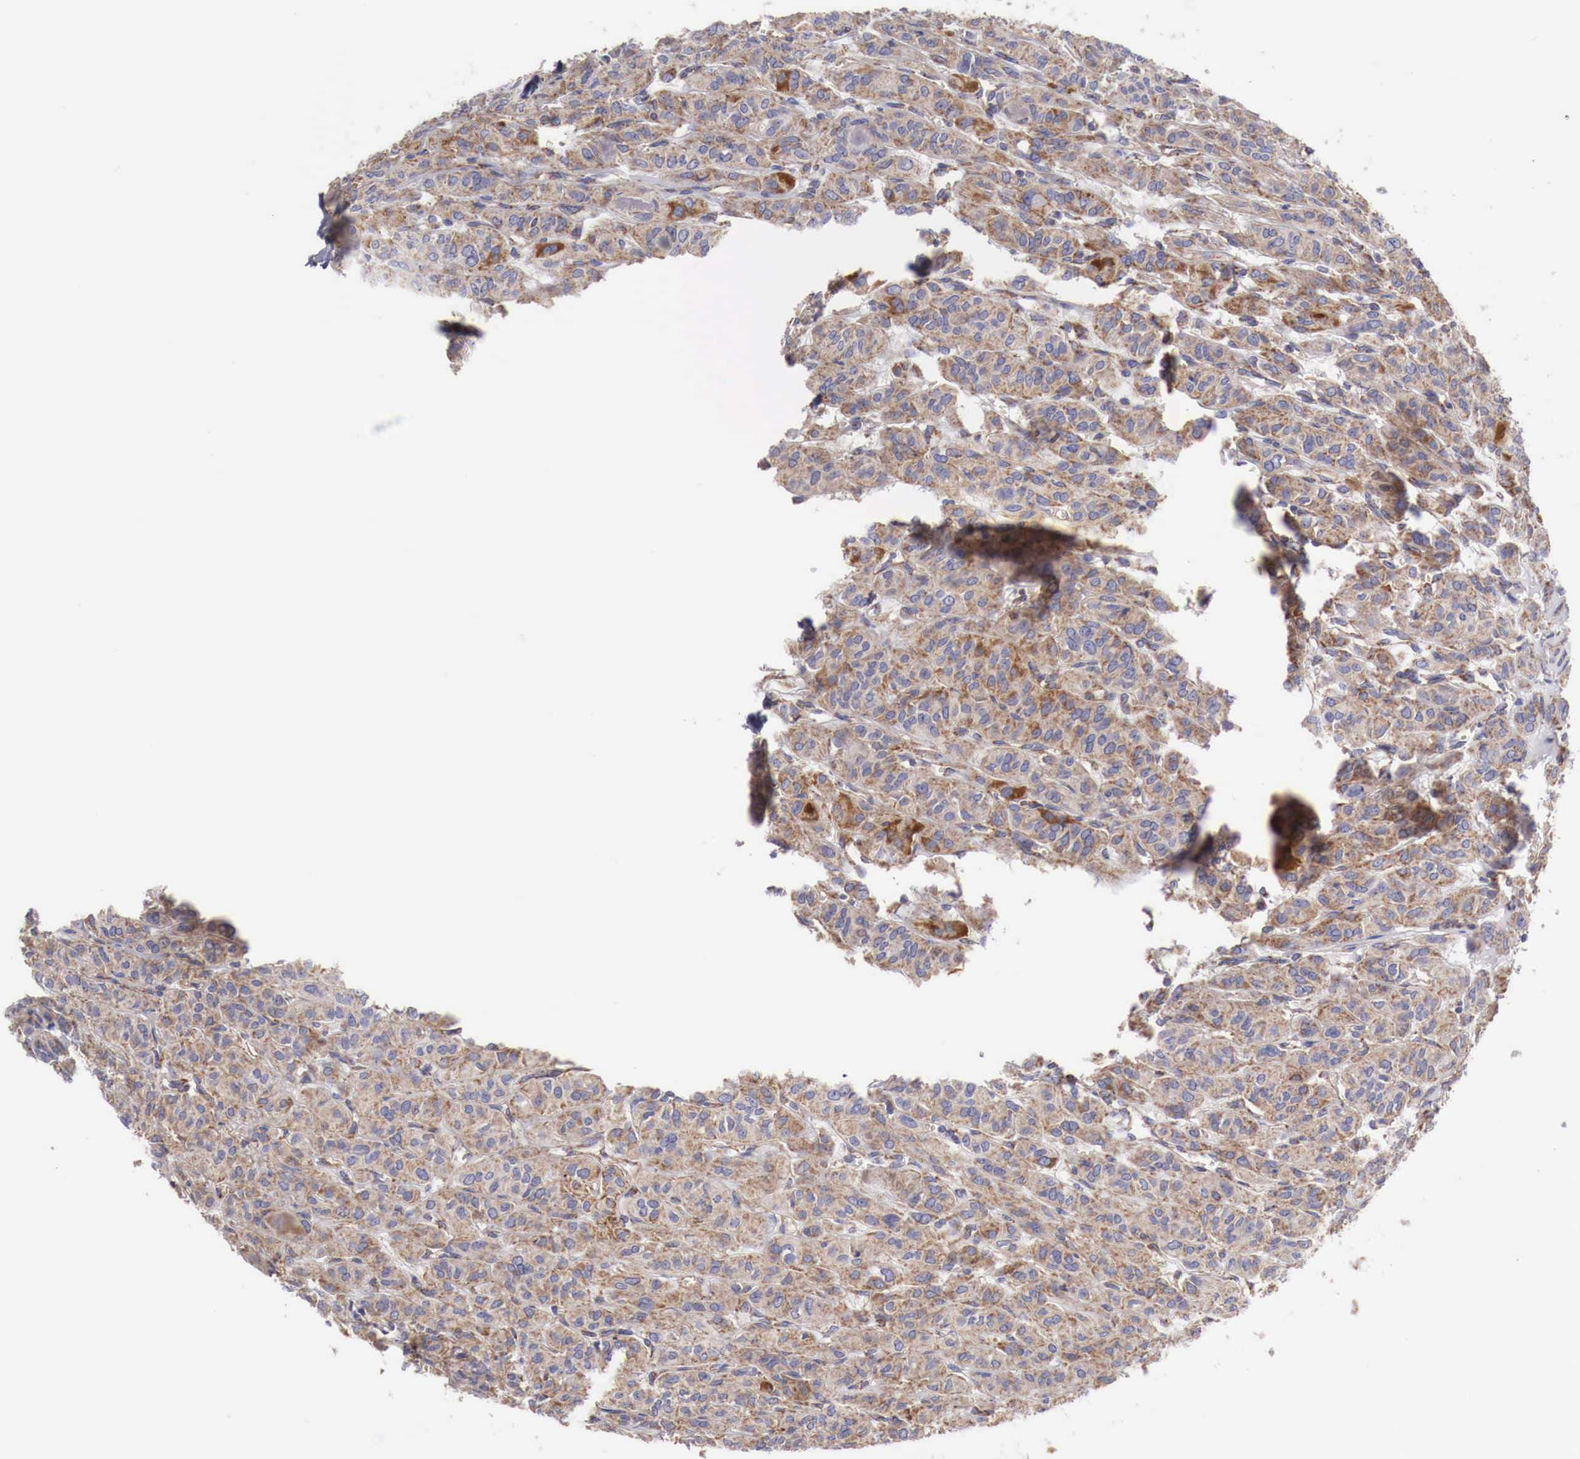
{"staining": {"intensity": "moderate", "quantity": ">75%", "location": "cytoplasmic/membranous"}, "tissue": "thyroid cancer", "cell_type": "Tumor cells", "image_type": "cancer", "snomed": [{"axis": "morphology", "description": "Follicular adenoma carcinoma, NOS"}, {"axis": "topography", "description": "Thyroid gland"}], "caption": "An immunohistochemistry photomicrograph of tumor tissue is shown. Protein staining in brown highlights moderate cytoplasmic/membranous positivity in thyroid cancer within tumor cells.", "gene": "XPNPEP3", "patient": {"sex": "female", "age": 71}}